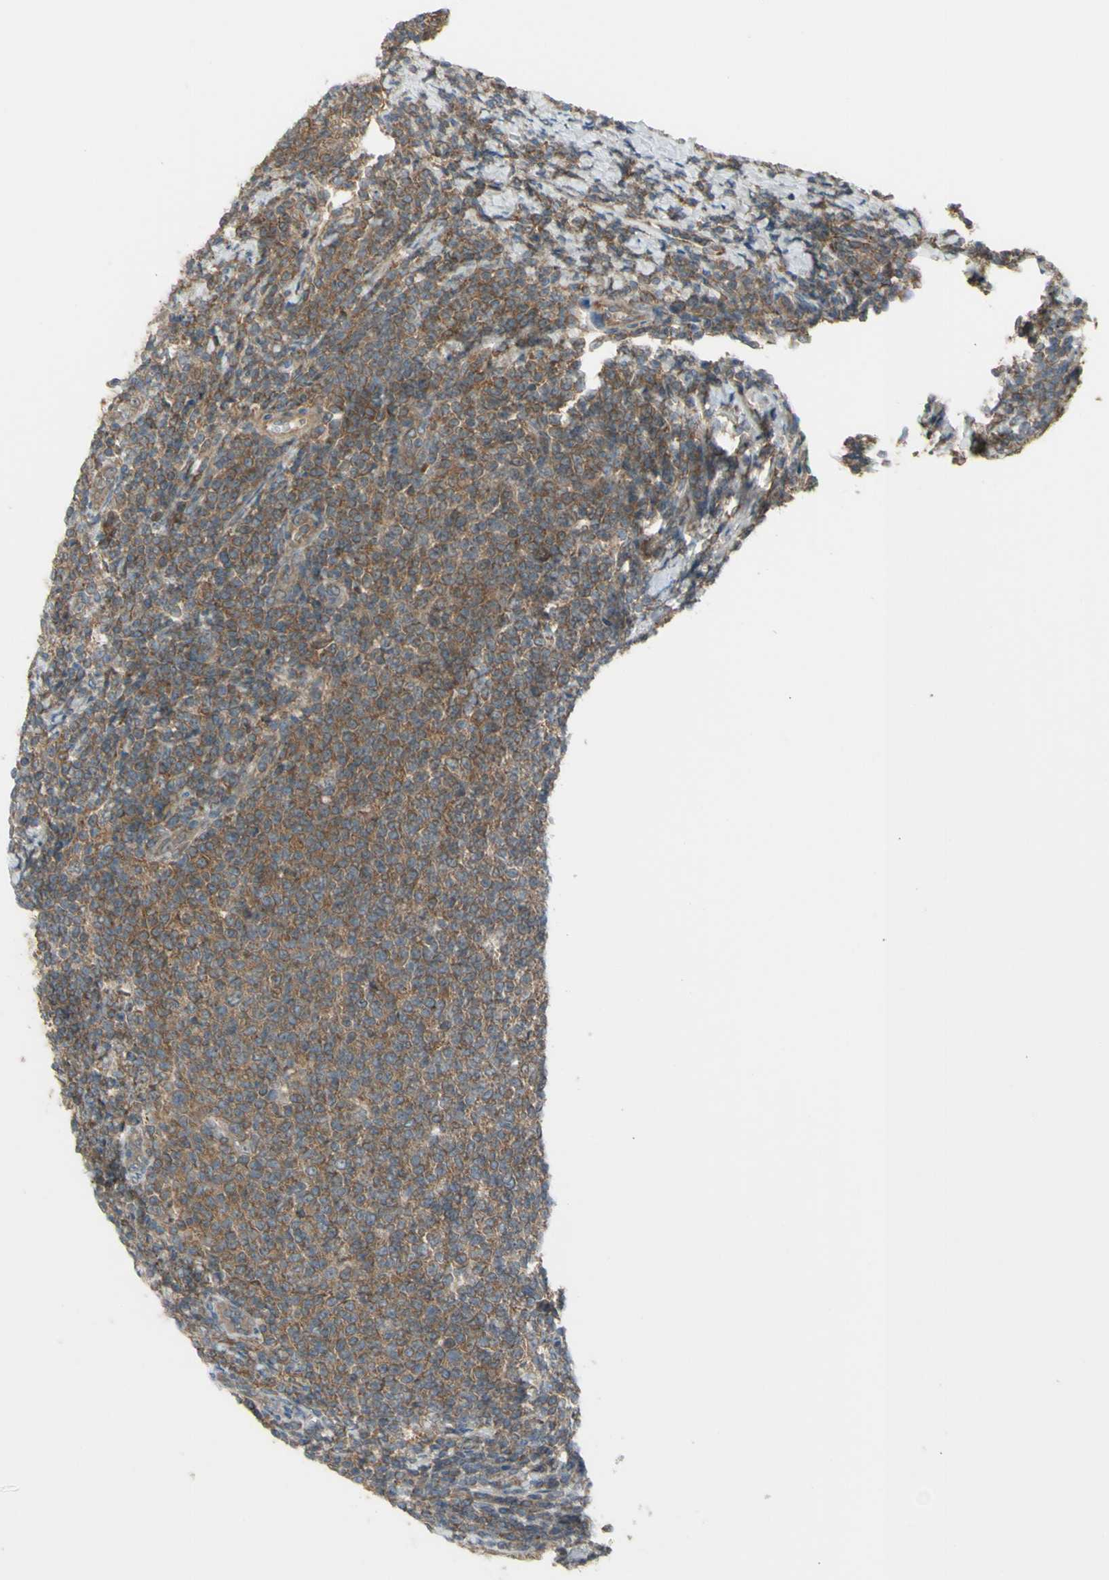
{"staining": {"intensity": "moderate", "quantity": "25%-75%", "location": "cytoplasmic/membranous"}, "tissue": "lymphoma", "cell_type": "Tumor cells", "image_type": "cancer", "snomed": [{"axis": "morphology", "description": "Malignant lymphoma, non-Hodgkin's type, Low grade"}, {"axis": "topography", "description": "Lymph node"}], "caption": "Immunohistochemical staining of lymphoma exhibits medium levels of moderate cytoplasmic/membranous protein positivity in approximately 25%-75% of tumor cells.", "gene": "FLII", "patient": {"sex": "male", "age": 66}}